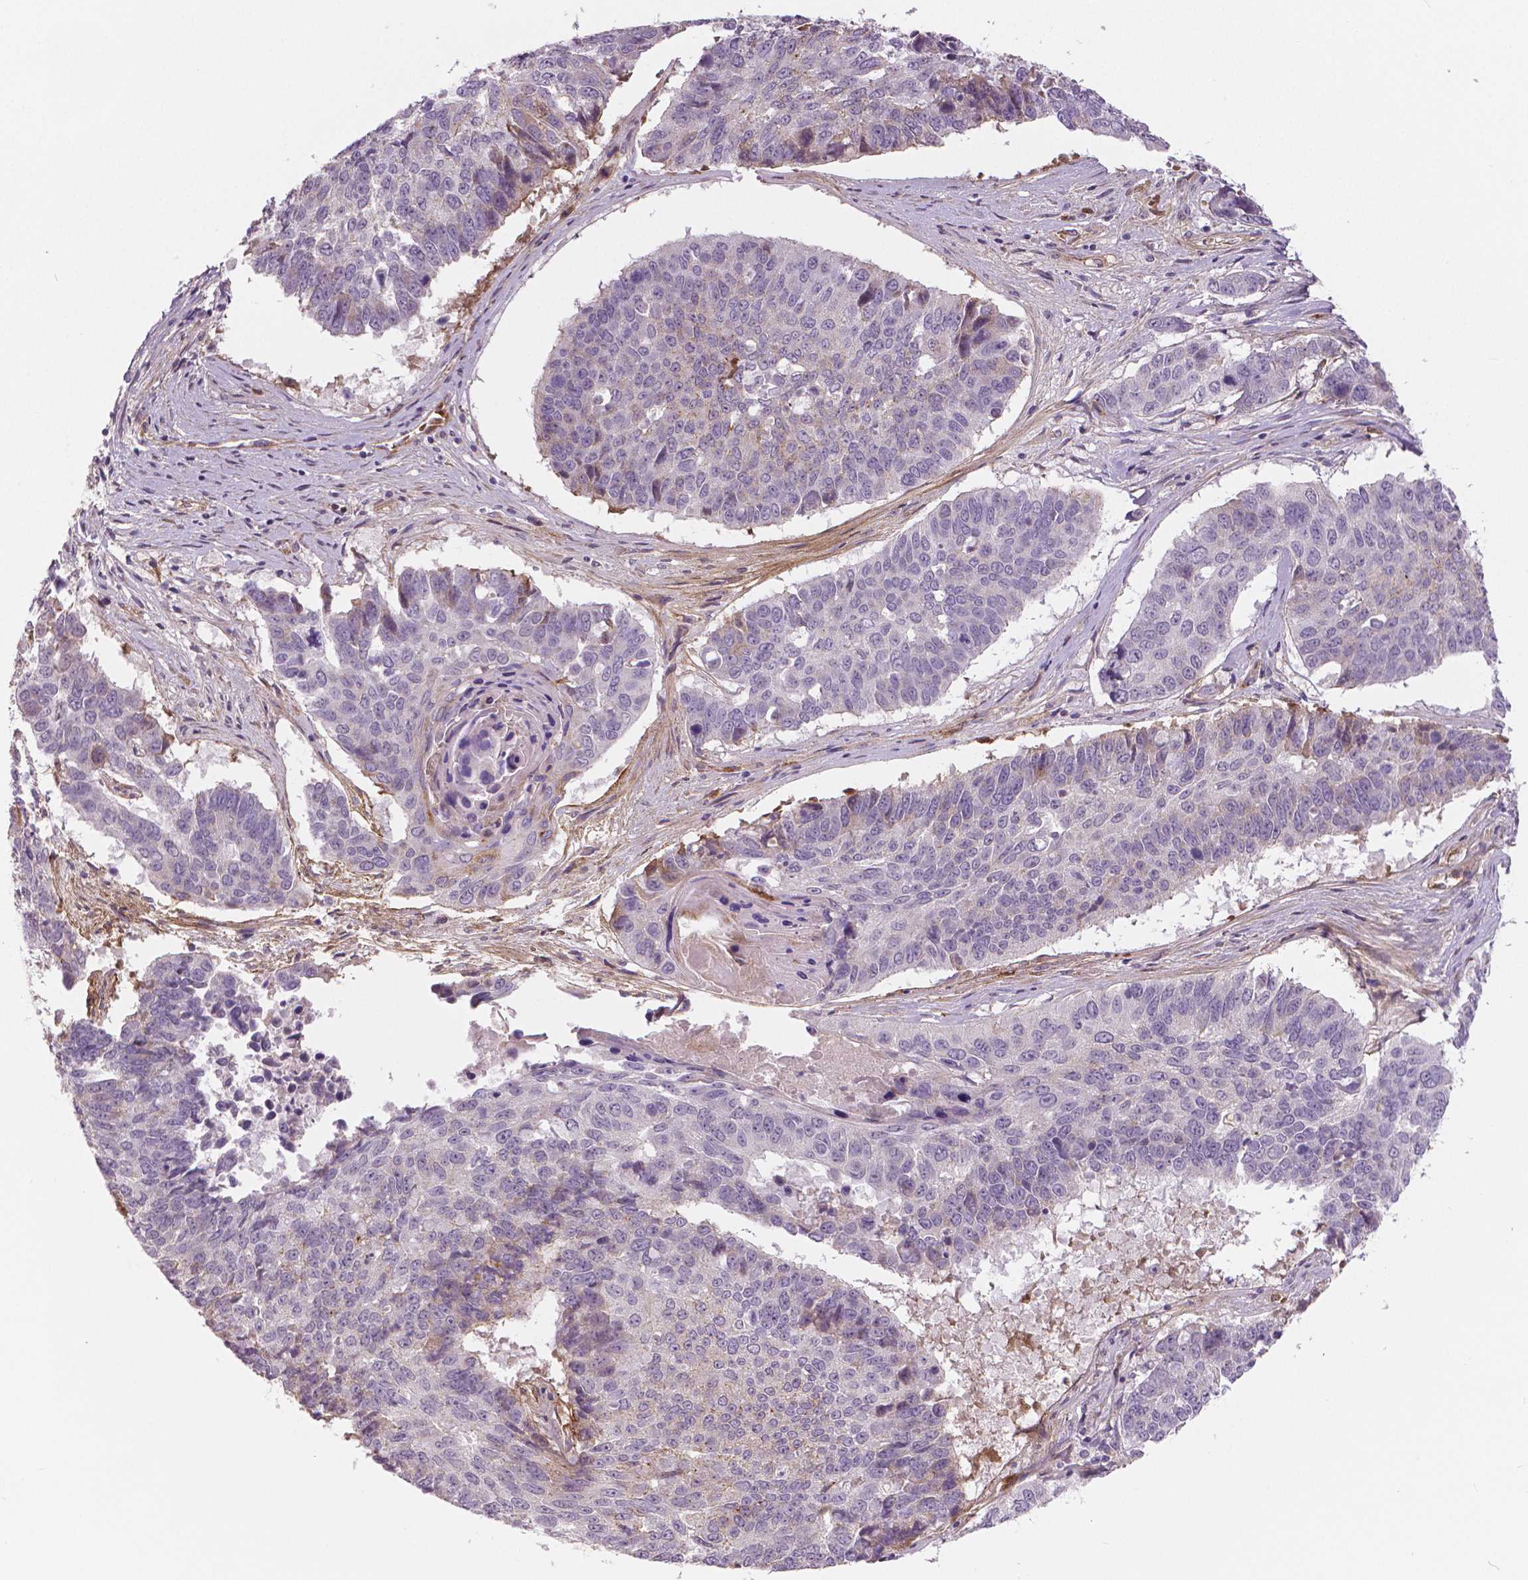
{"staining": {"intensity": "negative", "quantity": "none", "location": "none"}, "tissue": "lung cancer", "cell_type": "Tumor cells", "image_type": "cancer", "snomed": [{"axis": "morphology", "description": "Squamous cell carcinoma, NOS"}, {"axis": "topography", "description": "Lung"}], "caption": "Immunohistochemical staining of lung cancer exhibits no significant expression in tumor cells.", "gene": "FLT1", "patient": {"sex": "male", "age": 73}}